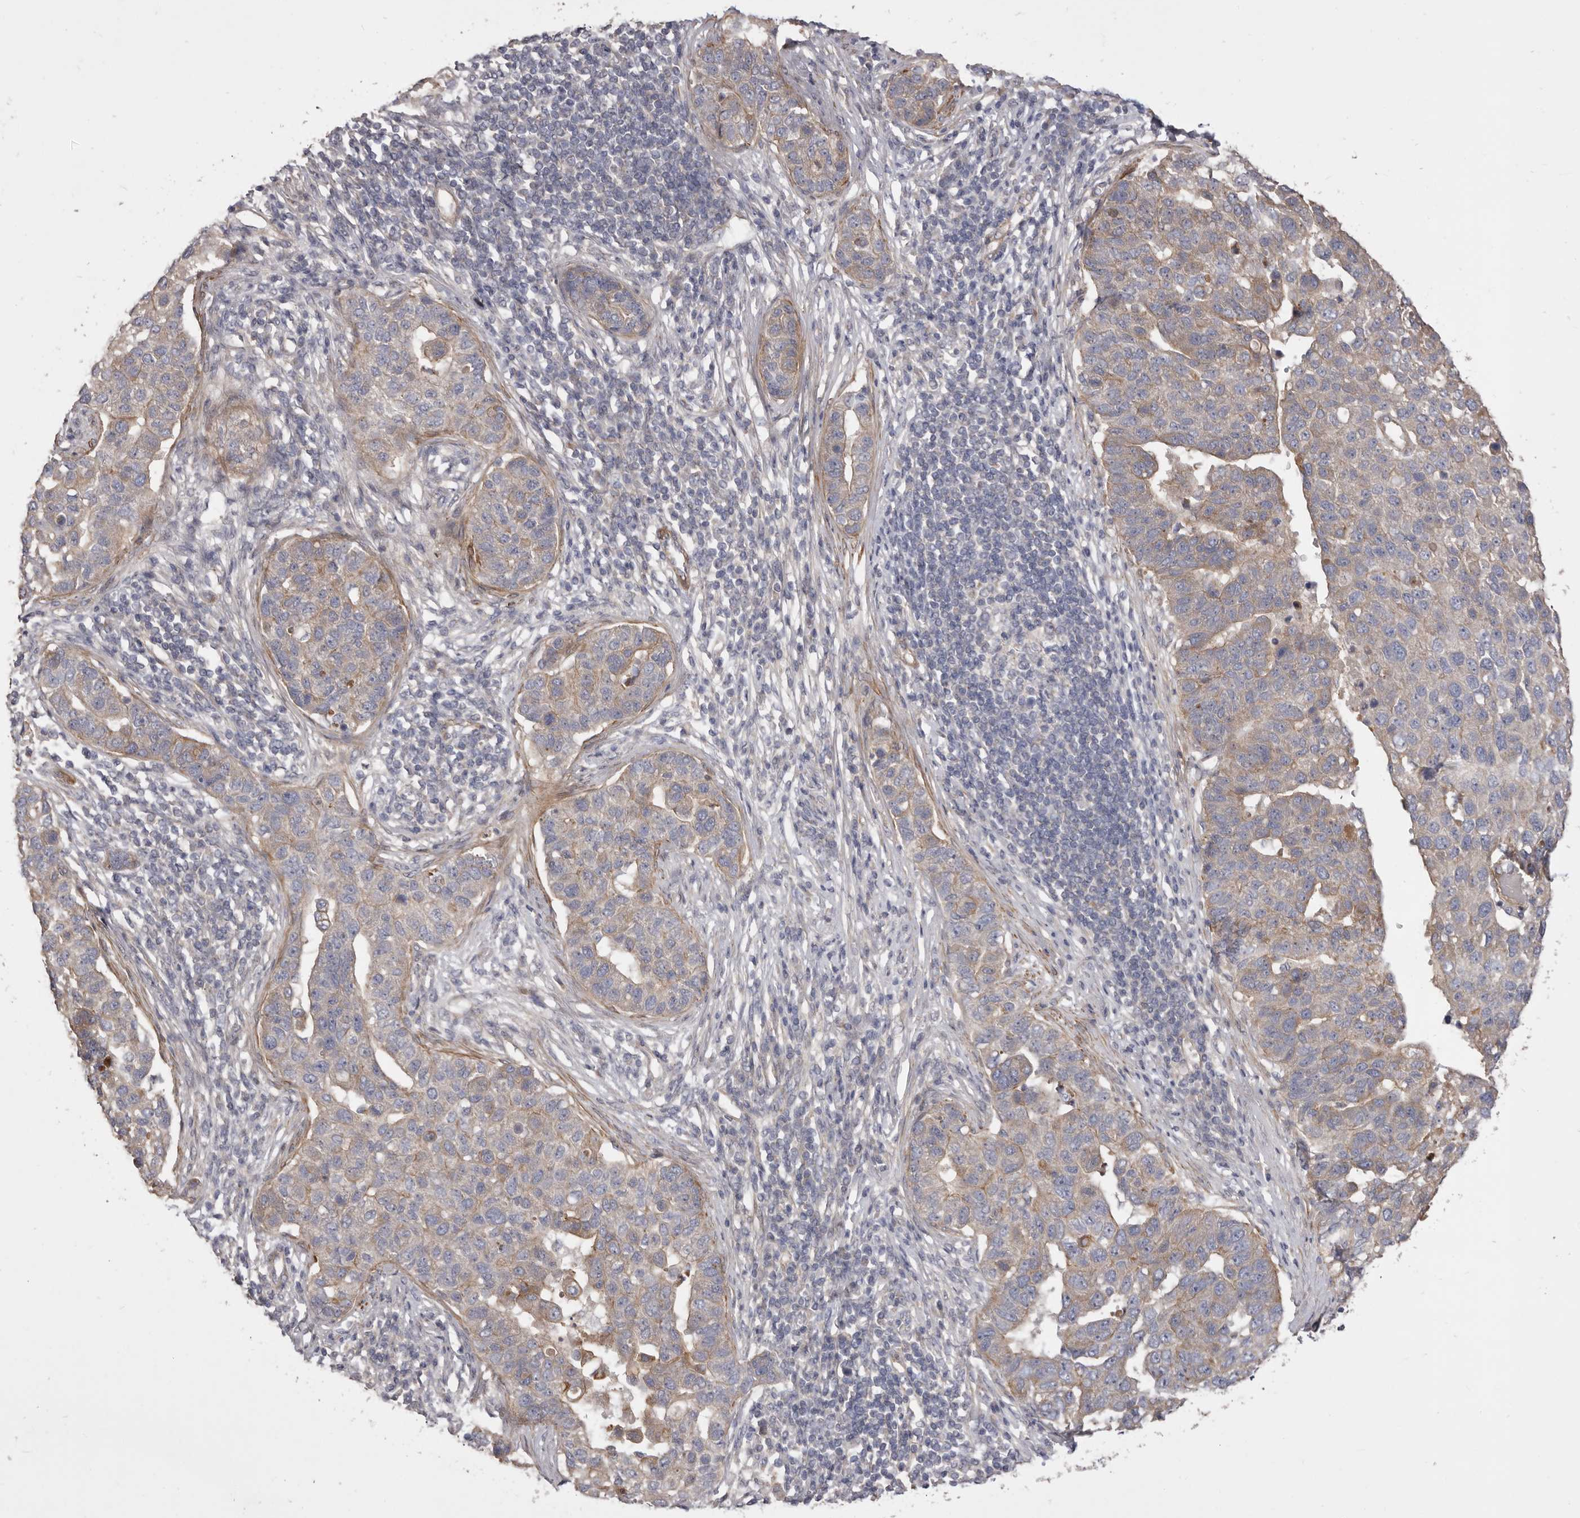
{"staining": {"intensity": "moderate", "quantity": "<25%", "location": "cytoplasmic/membranous"}, "tissue": "pancreatic cancer", "cell_type": "Tumor cells", "image_type": "cancer", "snomed": [{"axis": "morphology", "description": "Adenocarcinoma, NOS"}, {"axis": "topography", "description": "Pancreas"}], "caption": "Moderate cytoplasmic/membranous positivity is seen in approximately <25% of tumor cells in adenocarcinoma (pancreatic).", "gene": "VPS45", "patient": {"sex": "female", "age": 61}}